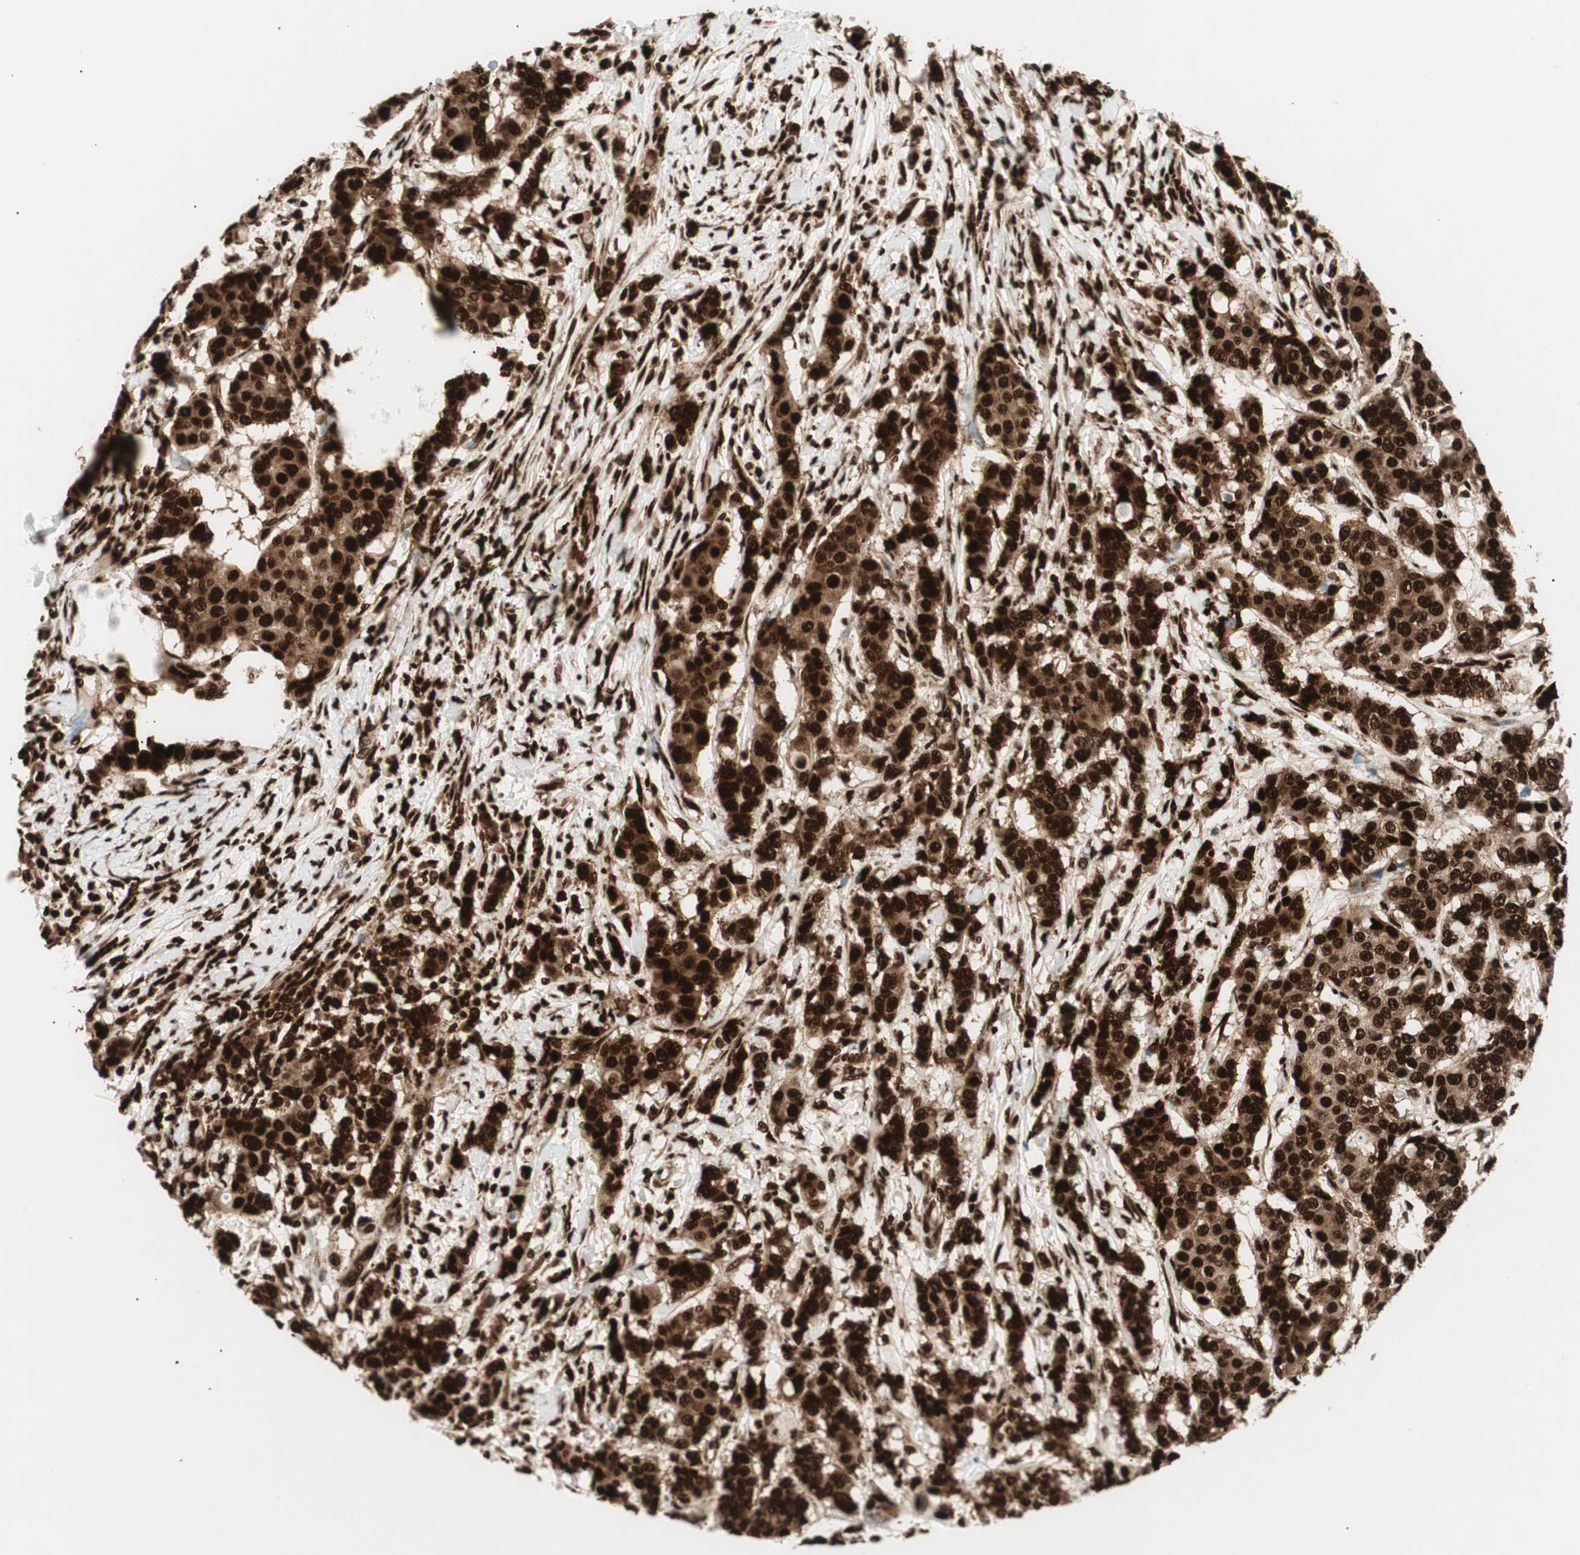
{"staining": {"intensity": "strong", "quantity": ">75%", "location": "cytoplasmic/membranous,nuclear"}, "tissue": "breast cancer", "cell_type": "Tumor cells", "image_type": "cancer", "snomed": [{"axis": "morphology", "description": "Duct carcinoma"}, {"axis": "topography", "description": "Breast"}], "caption": "Immunohistochemistry (DAB (3,3'-diaminobenzidine)) staining of human breast intraductal carcinoma exhibits strong cytoplasmic/membranous and nuclear protein expression in approximately >75% of tumor cells.", "gene": "EWSR1", "patient": {"sex": "female", "age": 27}}